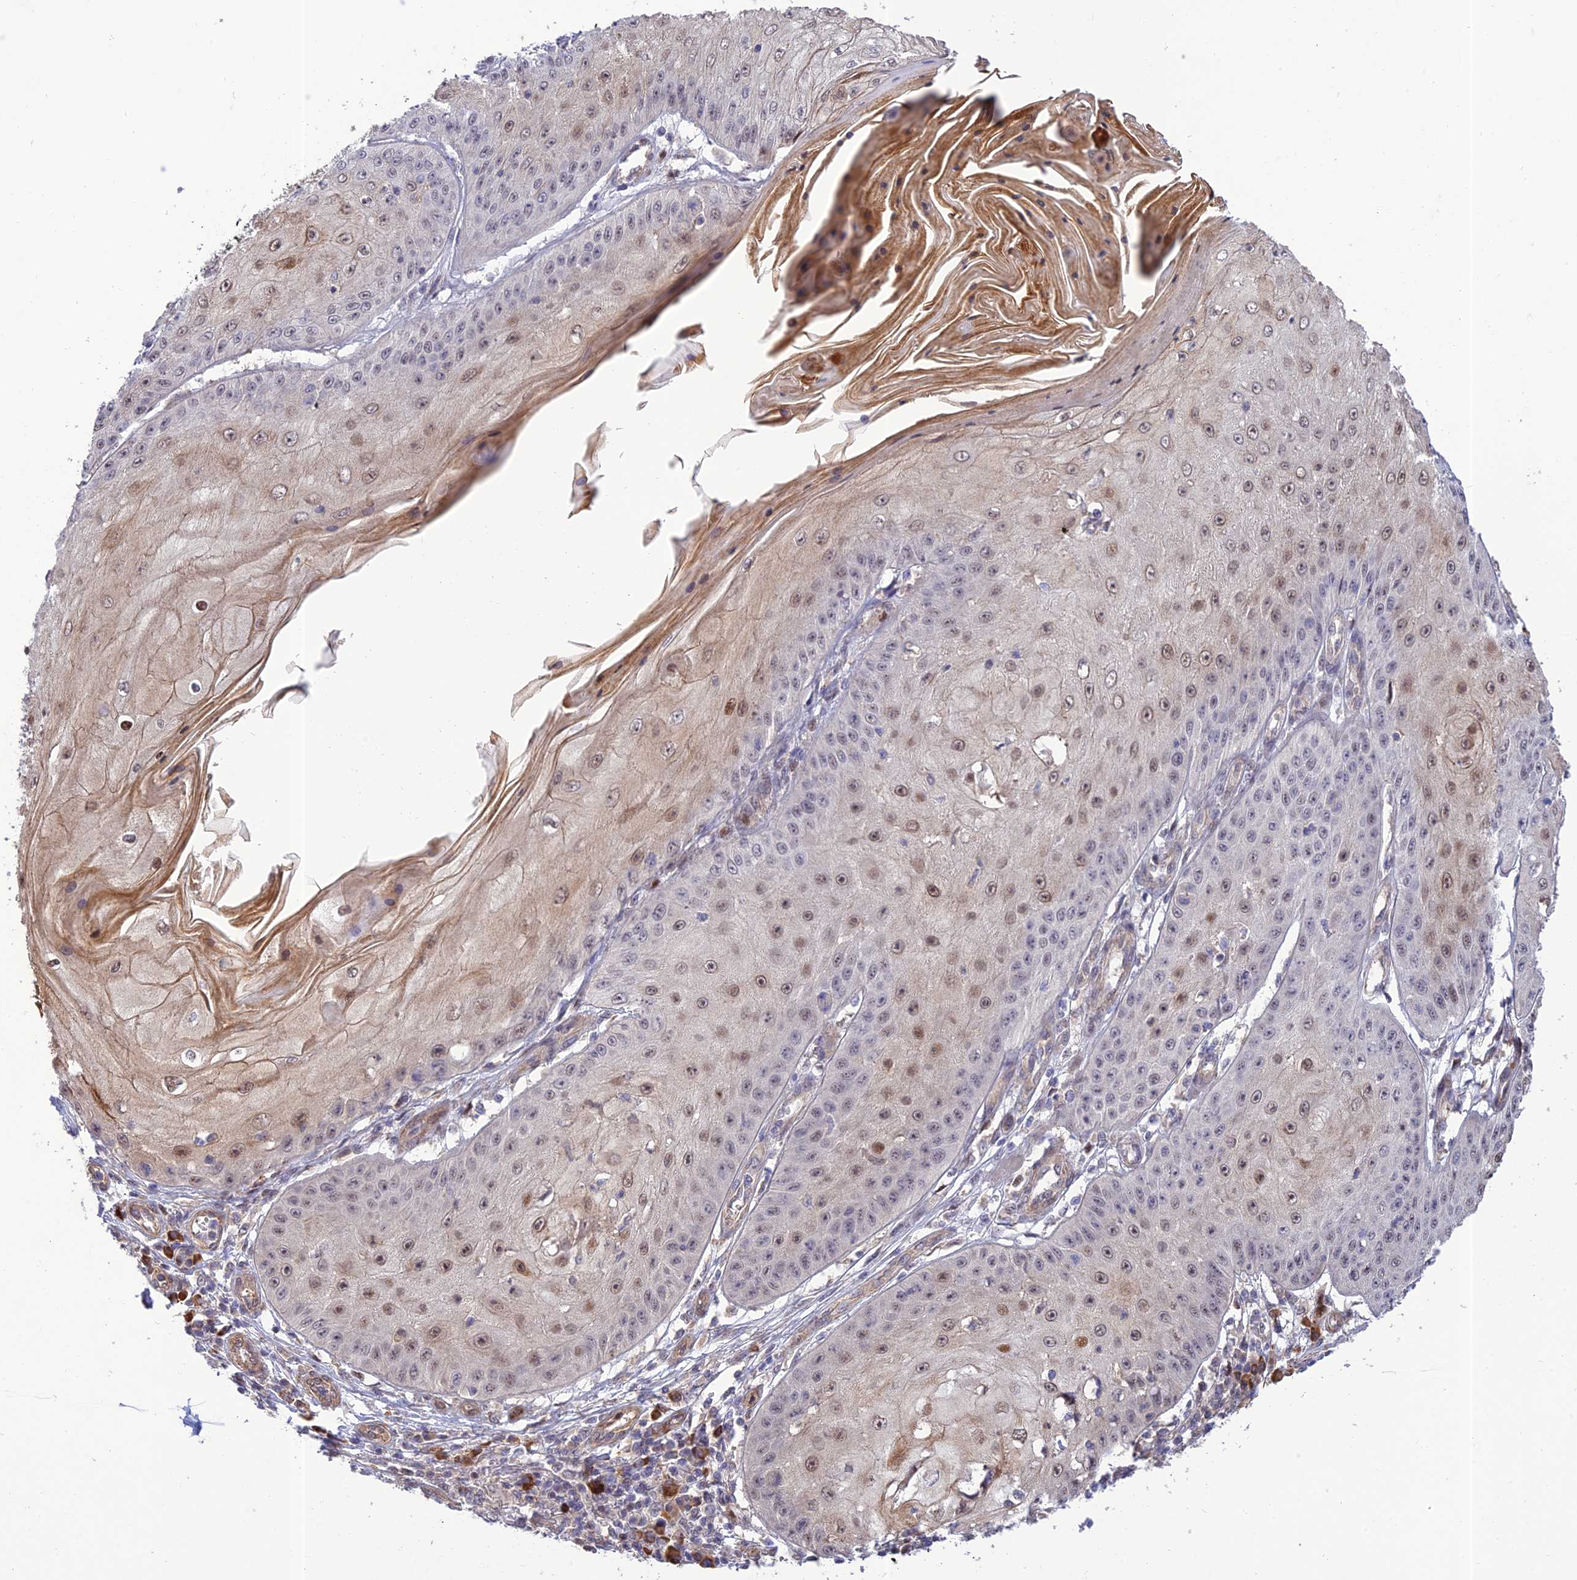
{"staining": {"intensity": "weak", "quantity": "25%-75%", "location": "nuclear"}, "tissue": "skin cancer", "cell_type": "Tumor cells", "image_type": "cancer", "snomed": [{"axis": "morphology", "description": "Squamous cell carcinoma, NOS"}, {"axis": "topography", "description": "Skin"}], "caption": "Human skin cancer stained for a protein (brown) demonstrates weak nuclear positive positivity in about 25%-75% of tumor cells.", "gene": "ZNF584", "patient": {"sex": "male", "age": 70}}